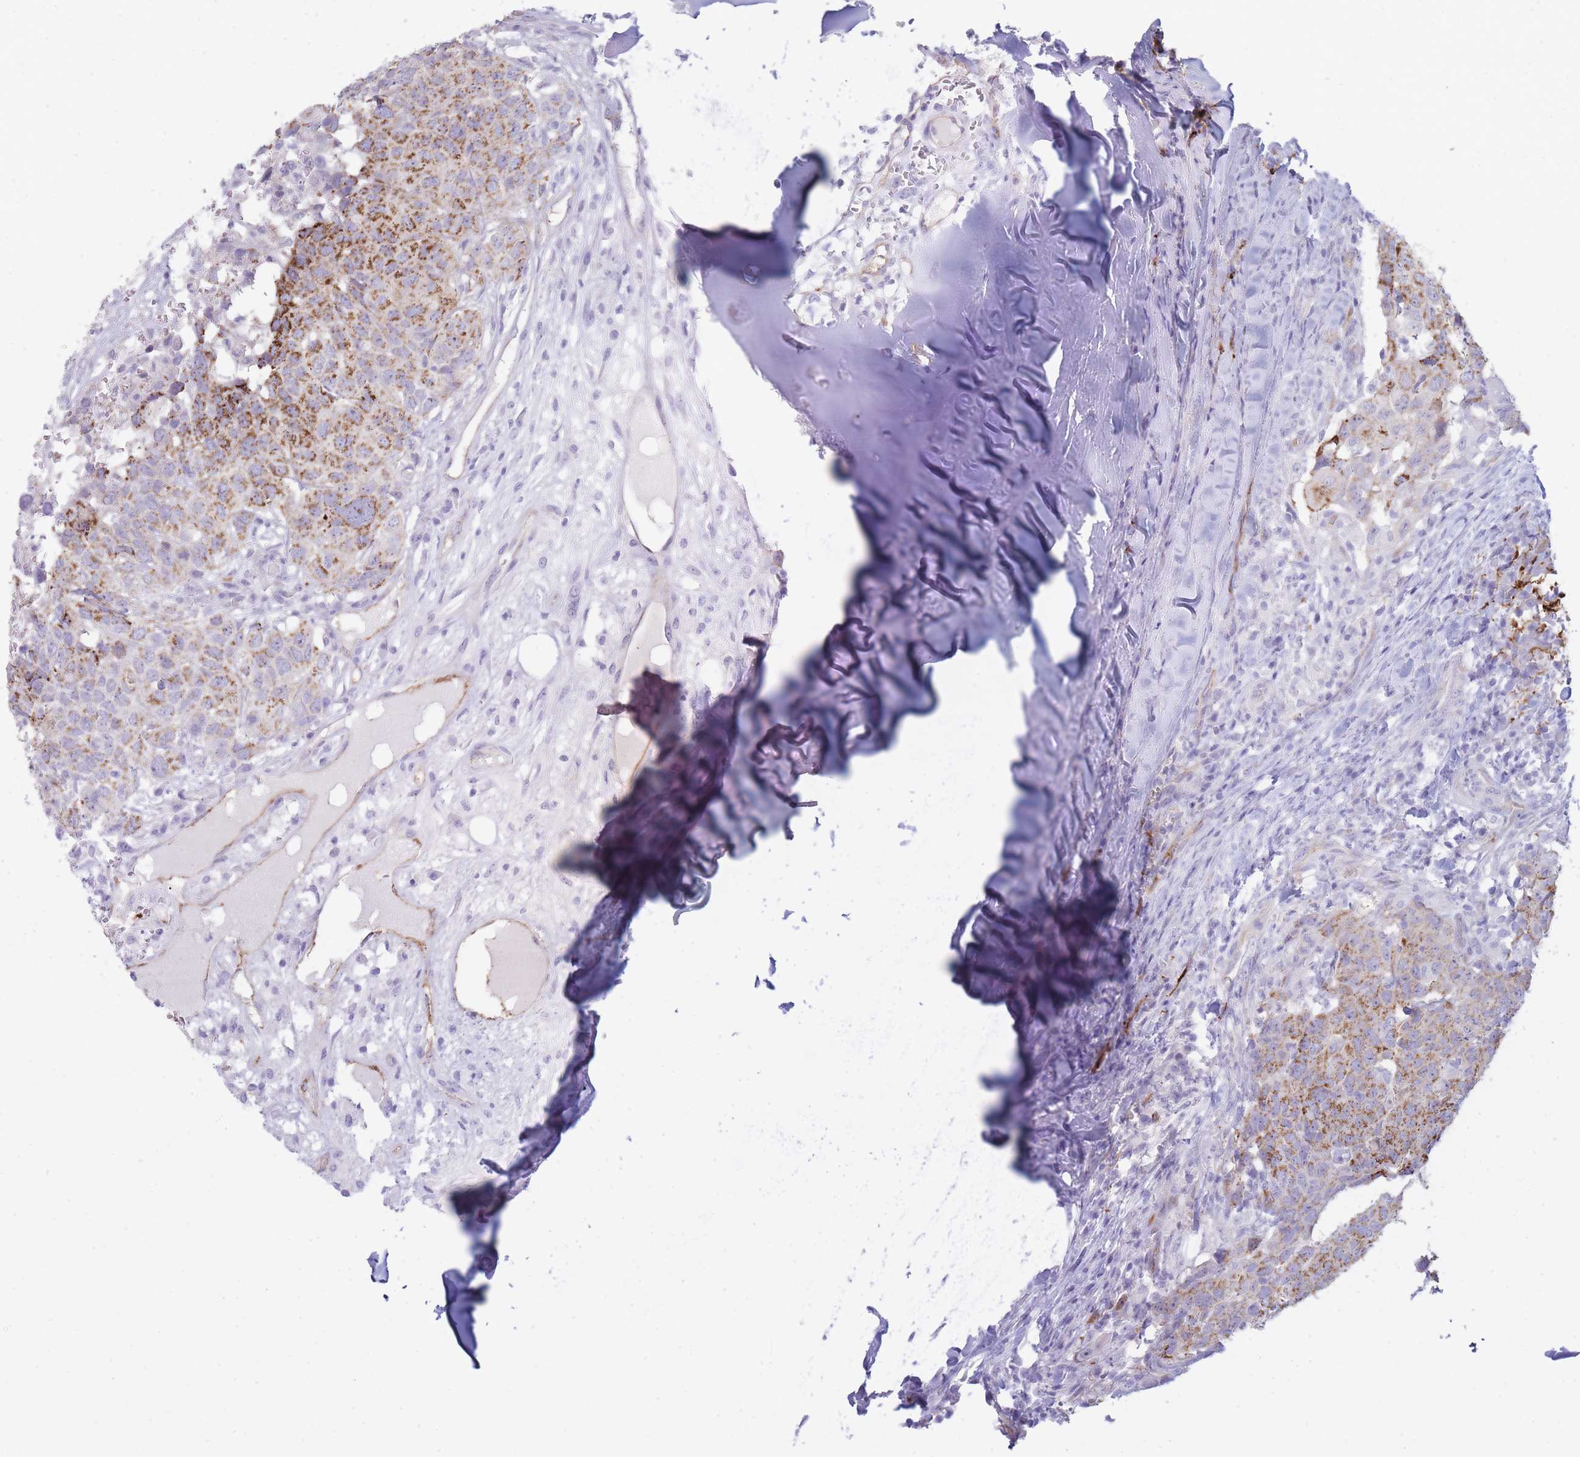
{"staining": {"intensity": "strong", "quantity": "25%-75%", "location": "cytoplasmic/membranous"}, "tissue": "head and neck cancer", "cell_type": "Tumor cells", "image_type": "cancer", "snomed": [{"axis": "morphology", "description": "Normal tissue, NOS"}, {"axis": "morphology", "description": "Squamous cell carcinoma, NOS"}, {"axis": "topography", "description": "Skeletal muscle"}, {"axis": "topography", "description": "Vascular tissue"}, {"axis": "topography", "description": "Peripheral nerve tissue"}, {"axis": "topography", "description": "Head-Neck"}], "caption": "Head and neck cancer (squamous cell carcinoma) stained for a protein reveals strong cytoplasmic/membranous positivity in tumor cells.", "gene": "UTP14A", "patient": {"sex": "male", "age": 66}}